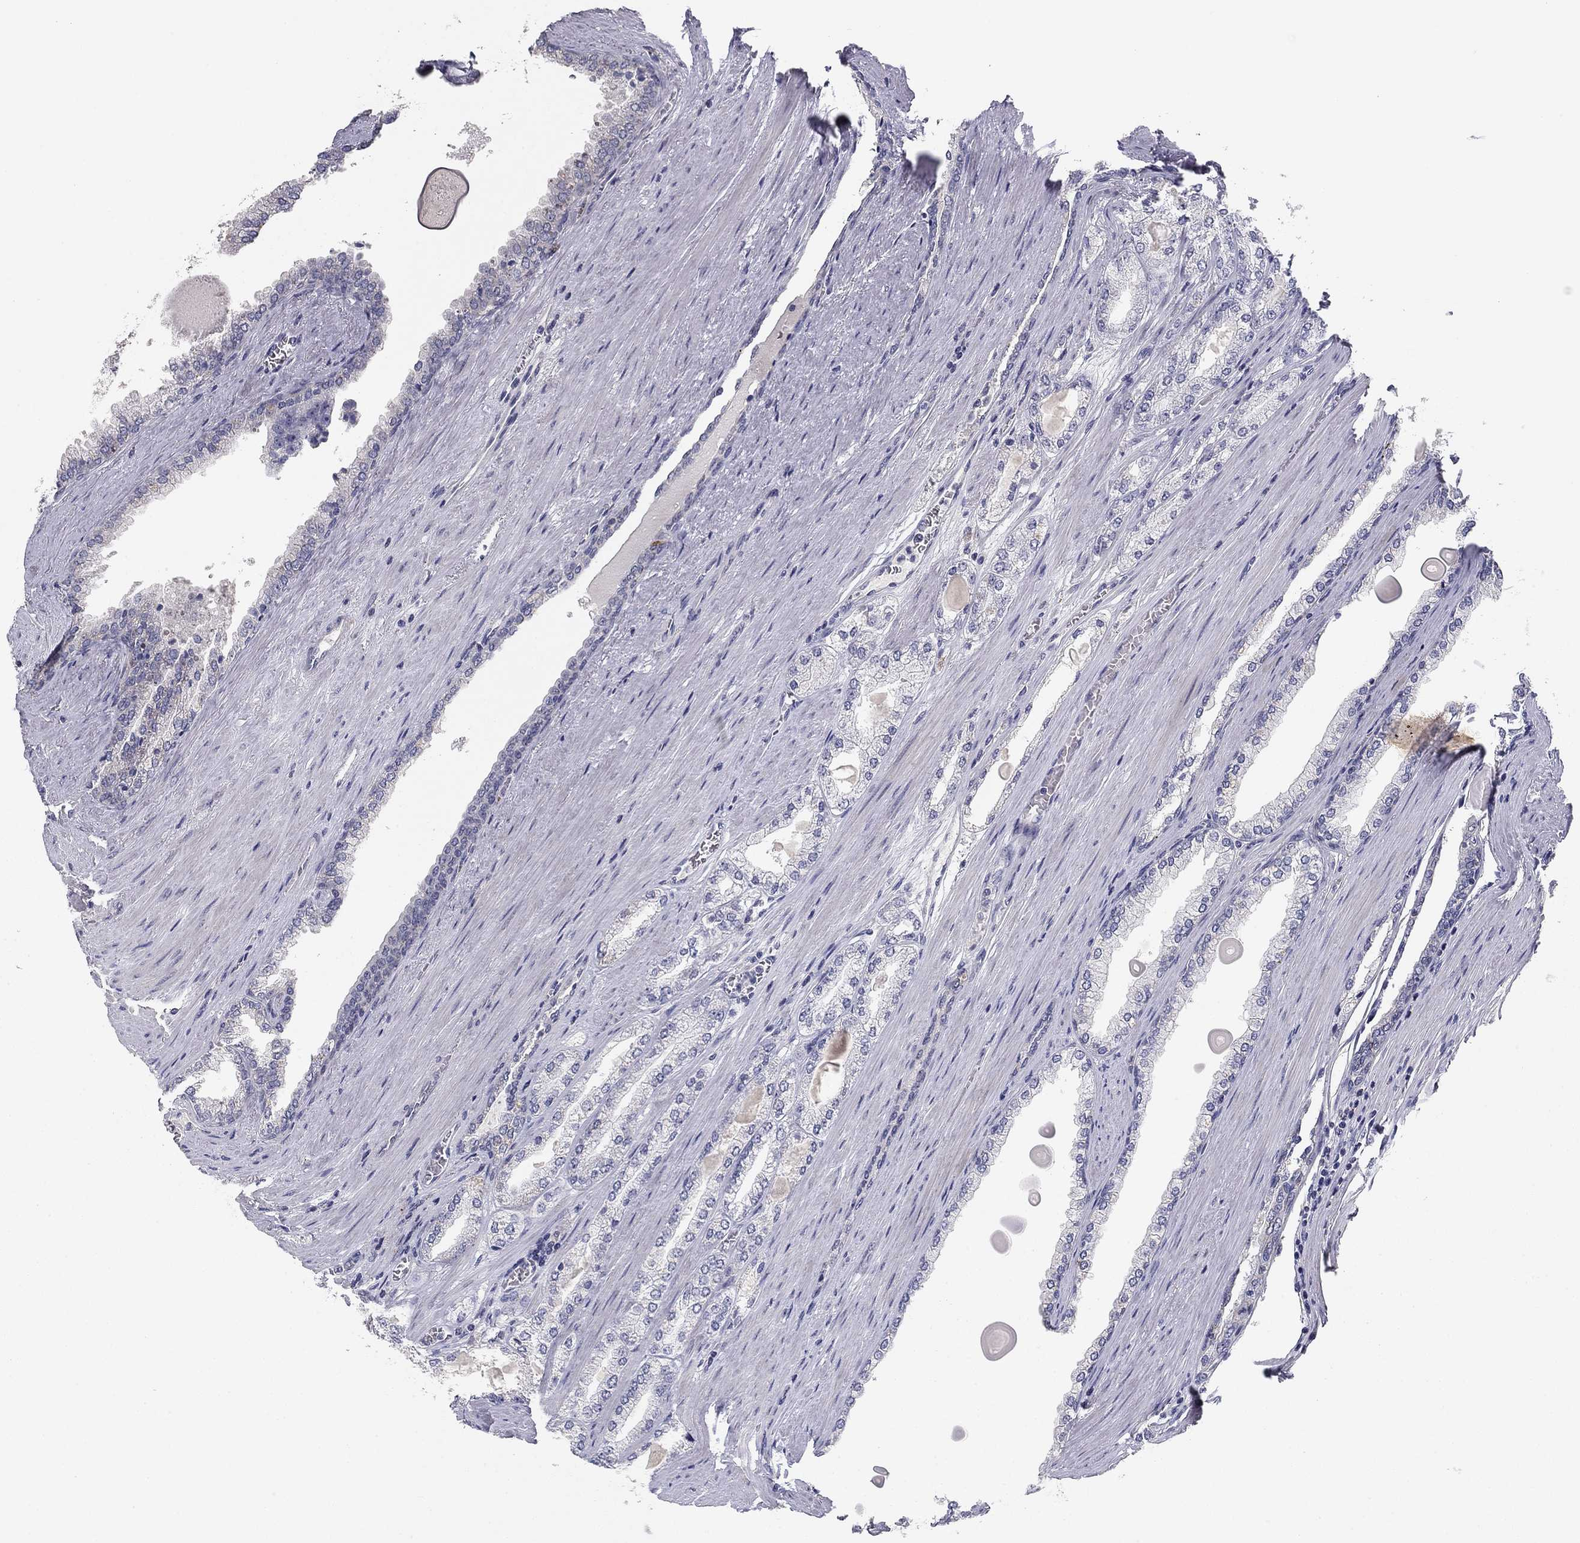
{"staining": {"intensity": "negative", "quantity": "none", "location": "none"}, "tissue": "prostate cancer", "cell_type": "Tumor cells", "image_type": "cancer", "snomed": [{"axis": "morphology", "description": "Adenocarcinoma, Low grade"}, {"axis": "topography", "description": "Prostate"}], "caption": "Immunohistochemical staining of prostate cancer (adenocarcinoma (low-grade)) reveals no significant expression in tumor cells.", "gene": "SEPTIN3", "patient": {"sex": "male", "age": 72}}